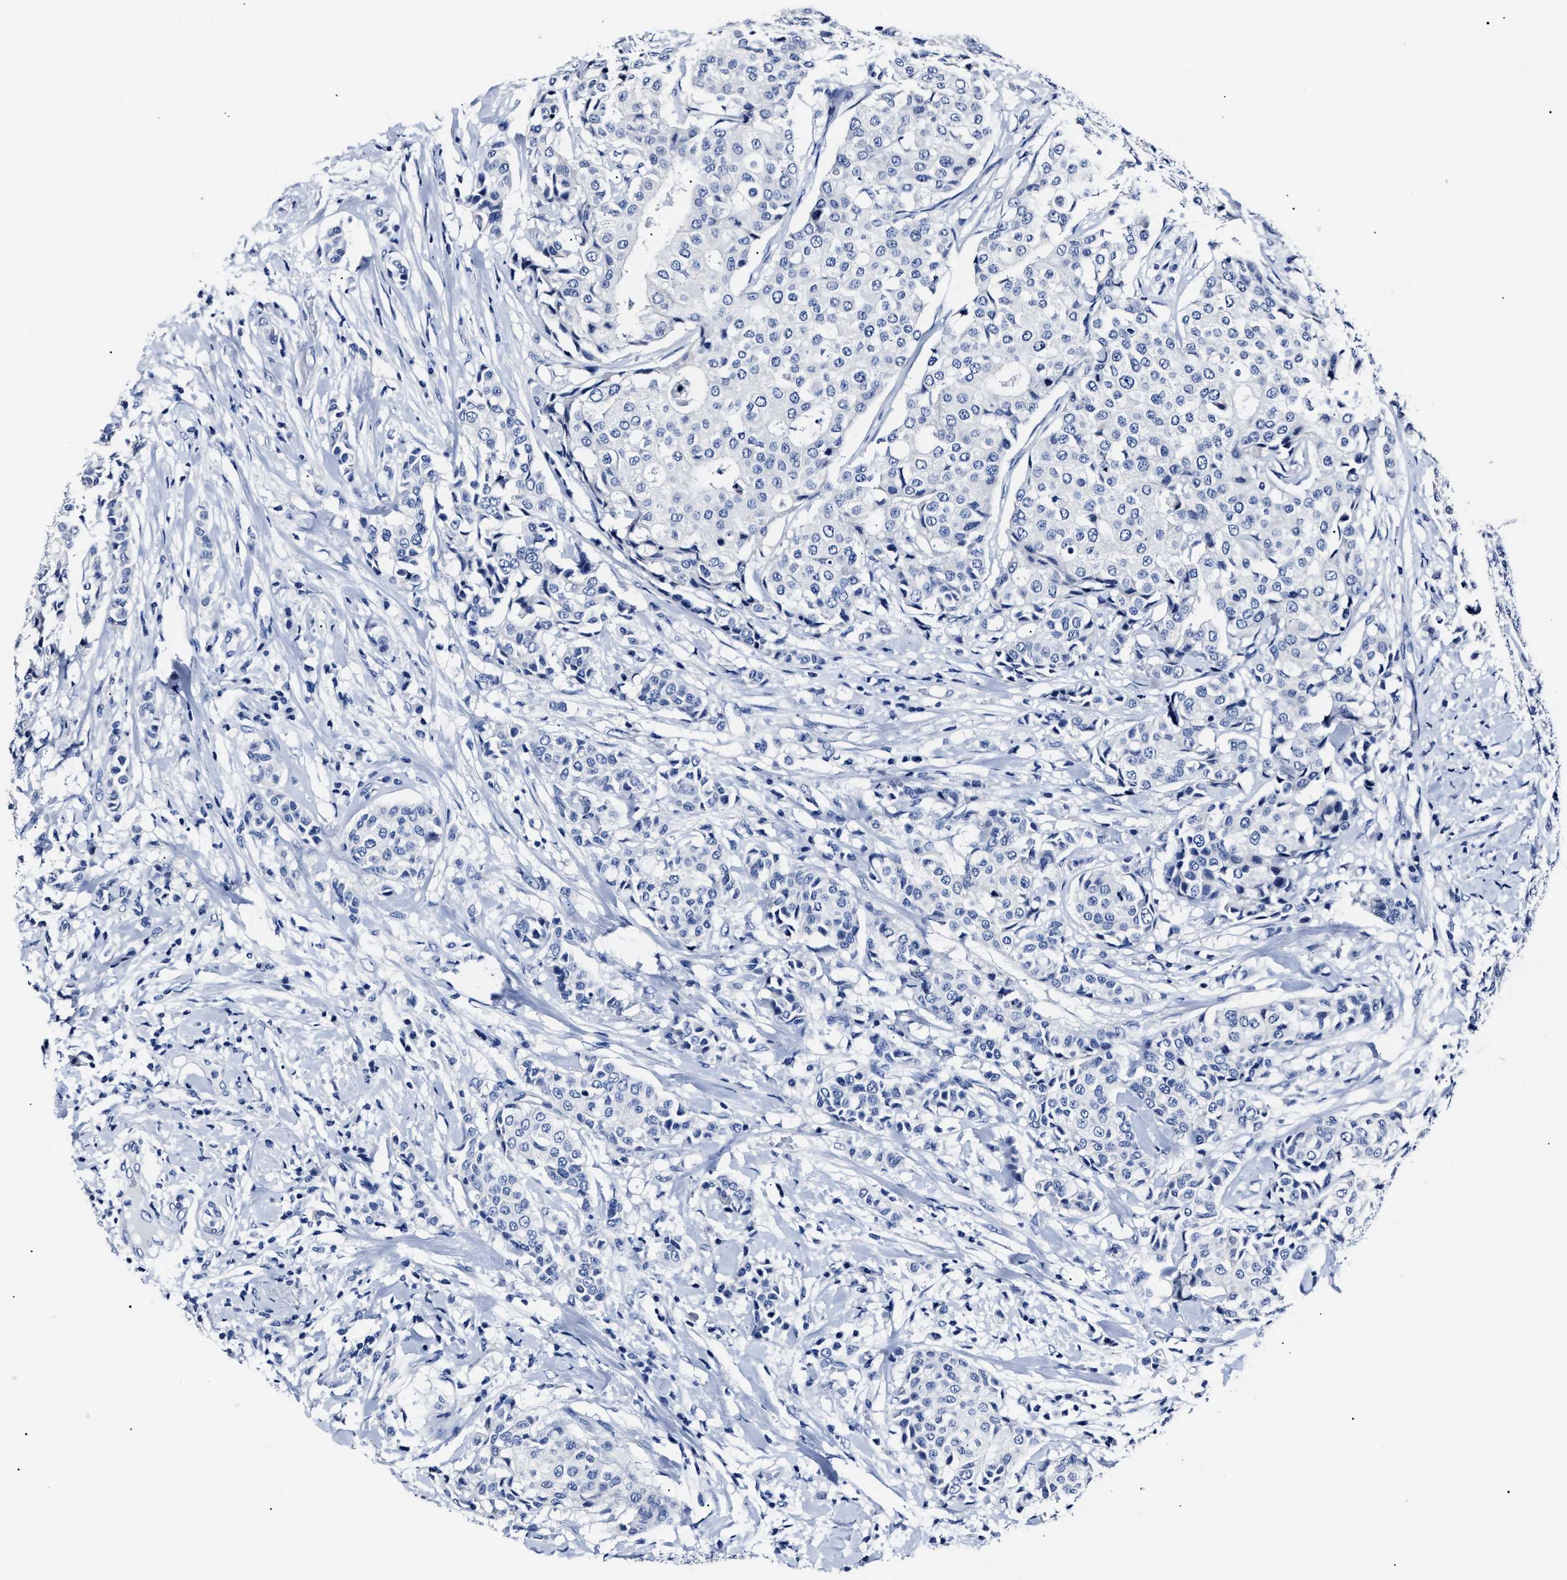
{"staining": {"intensity": "negative", "quantity": "none", "location": "none"}, "tissue": "breast cancer", "cell_type": "Tumor cells", "image_type": "cancer", "snomed": [{"axis": "morphology", "description": "Duct carcinoma"}, {"axis": "topography", "description": "Breast"}], "caption": "Immunohistochemistry (IHC) of human breast intraductal carcinoma shows no expression in tumor cells. (DAB immunohistochemistry, high magnification).", "gene": "ALPG", "patient": {"sex": "female", "age": 27}}